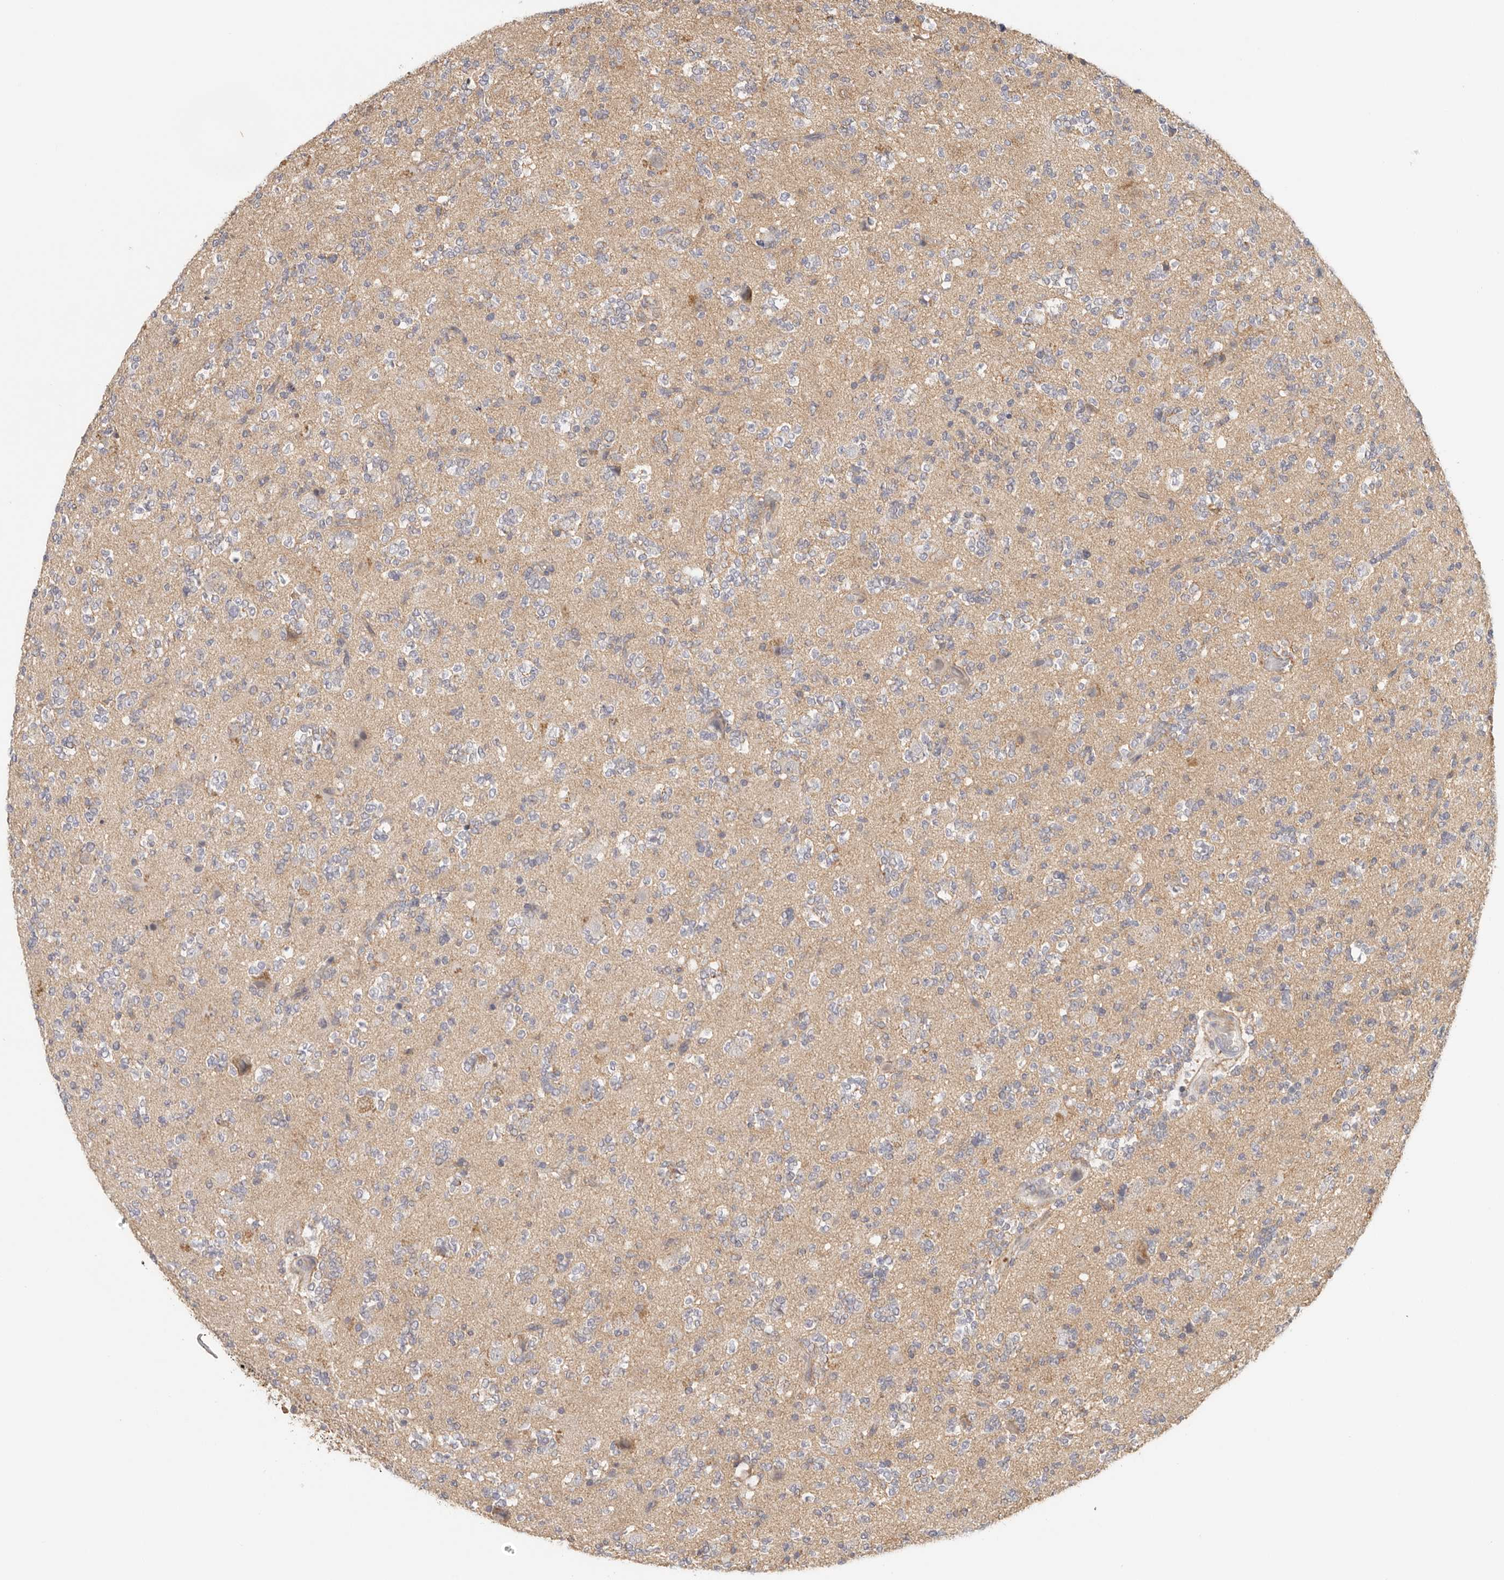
{"staining": {"intensity": "negative", "quantity": "none", "location": "none"}, "tissue": "glioma", "cell_type": "Tumor cells", "image_type": "cancer", "snomed": [{"axis": "morphology", "description": "Glioma, malignant, High grade"}, {"axis": "topography", "description": "Brain"}], "caption": "This photomicrograph is of malignant glioma (high-grade) stained with immunohistochemistry (IHC) to label a protein in brown with the nuclei are counter-stained blue. There is no expression in tumor cells.", "gene": "ANXA9", "patient": {"sex": "female", "age": 62}}